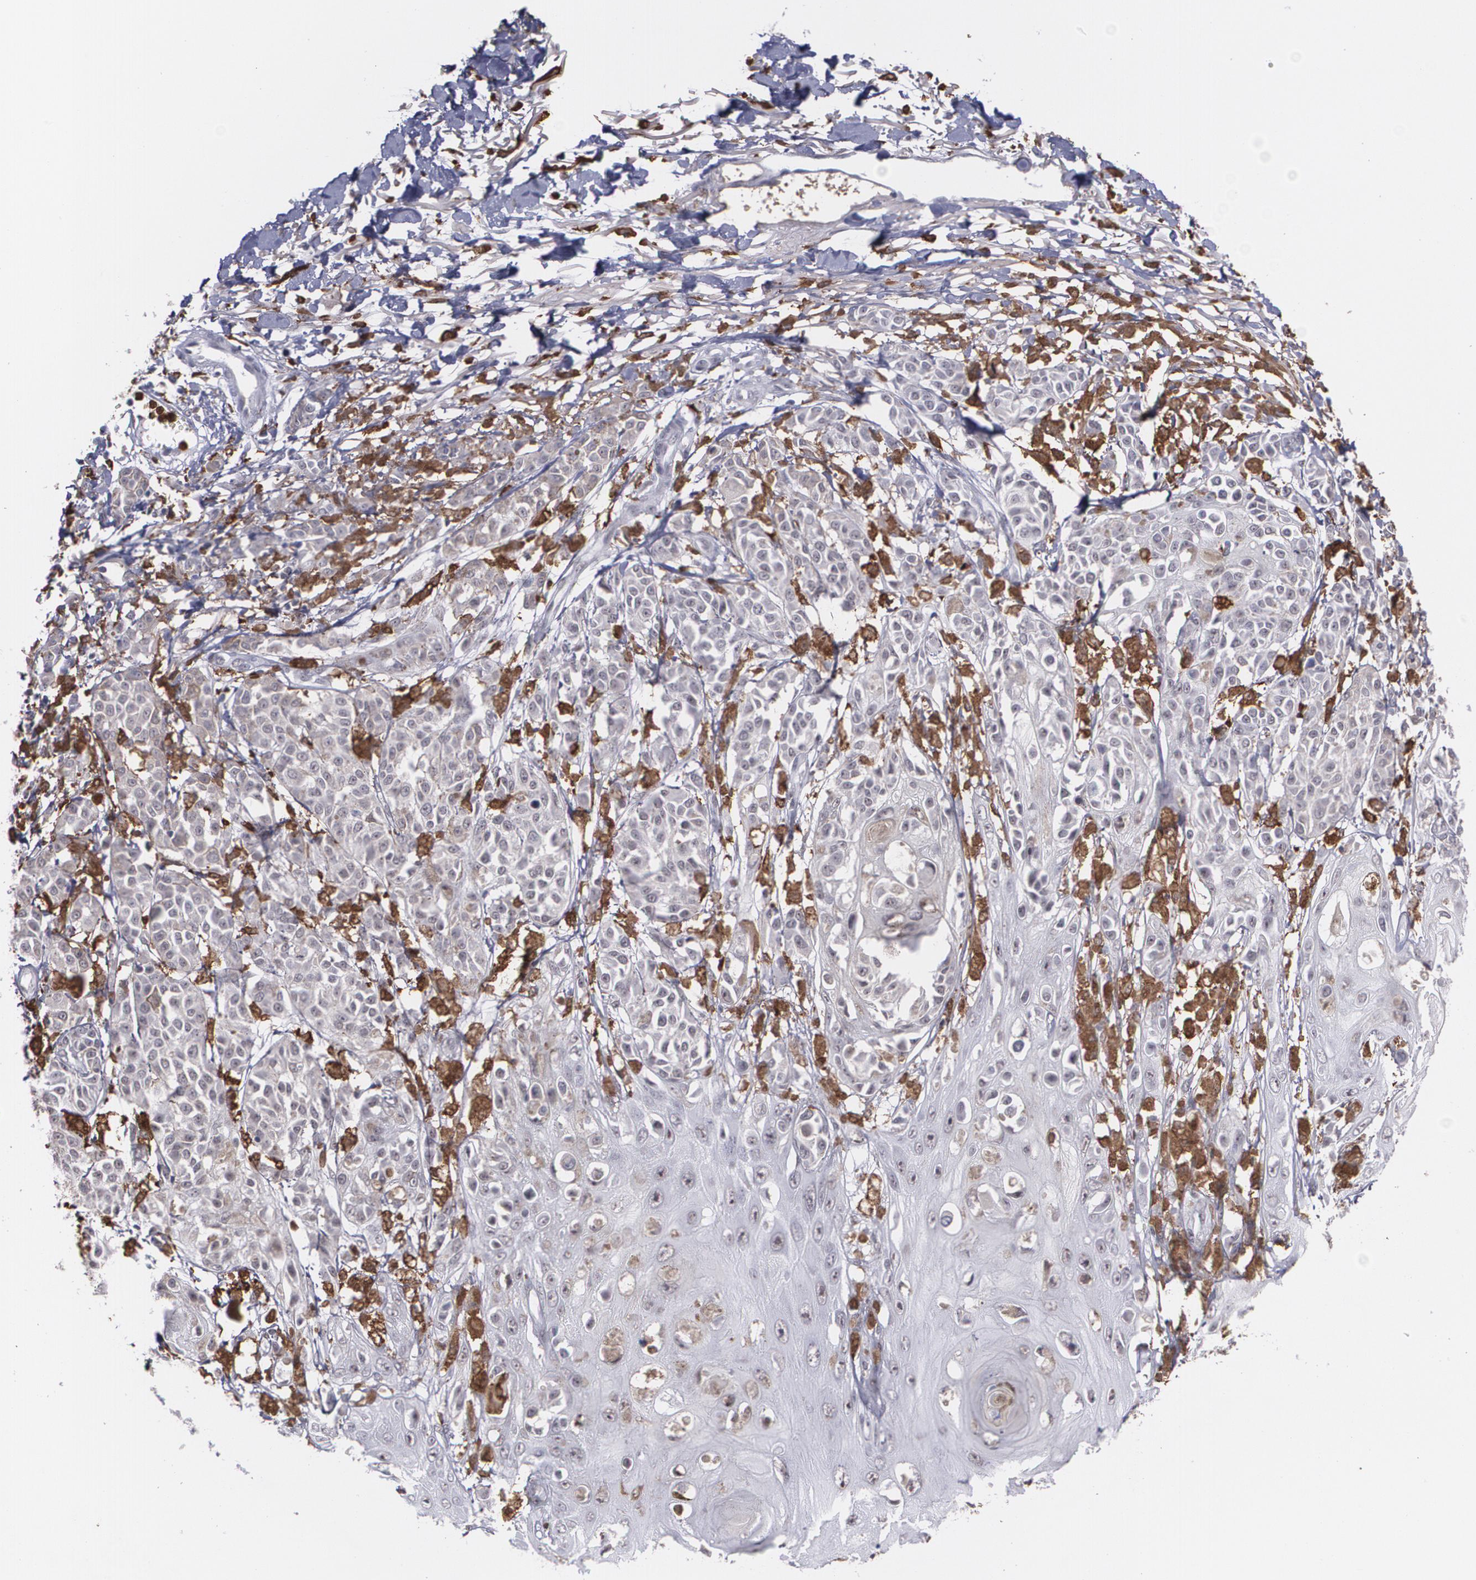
{"staining": {"intensity": "negative", "quantity": "none", "location": "none"}, "tissue": "melanoma", "cell_type": "Tumor cells", "image_type": "cancer", "snomed": [{"axis": "morphology", "description": "Malignant melanoma, NOS"}, {"axis": "topography", "description": "Skin"}], "caption": "A photomicrograph of malignant melanoma stained for a protein reveals no brown staining in tumor cells.", "gene": "NCF2", "patient": {"sex": "male", "age": 76}}